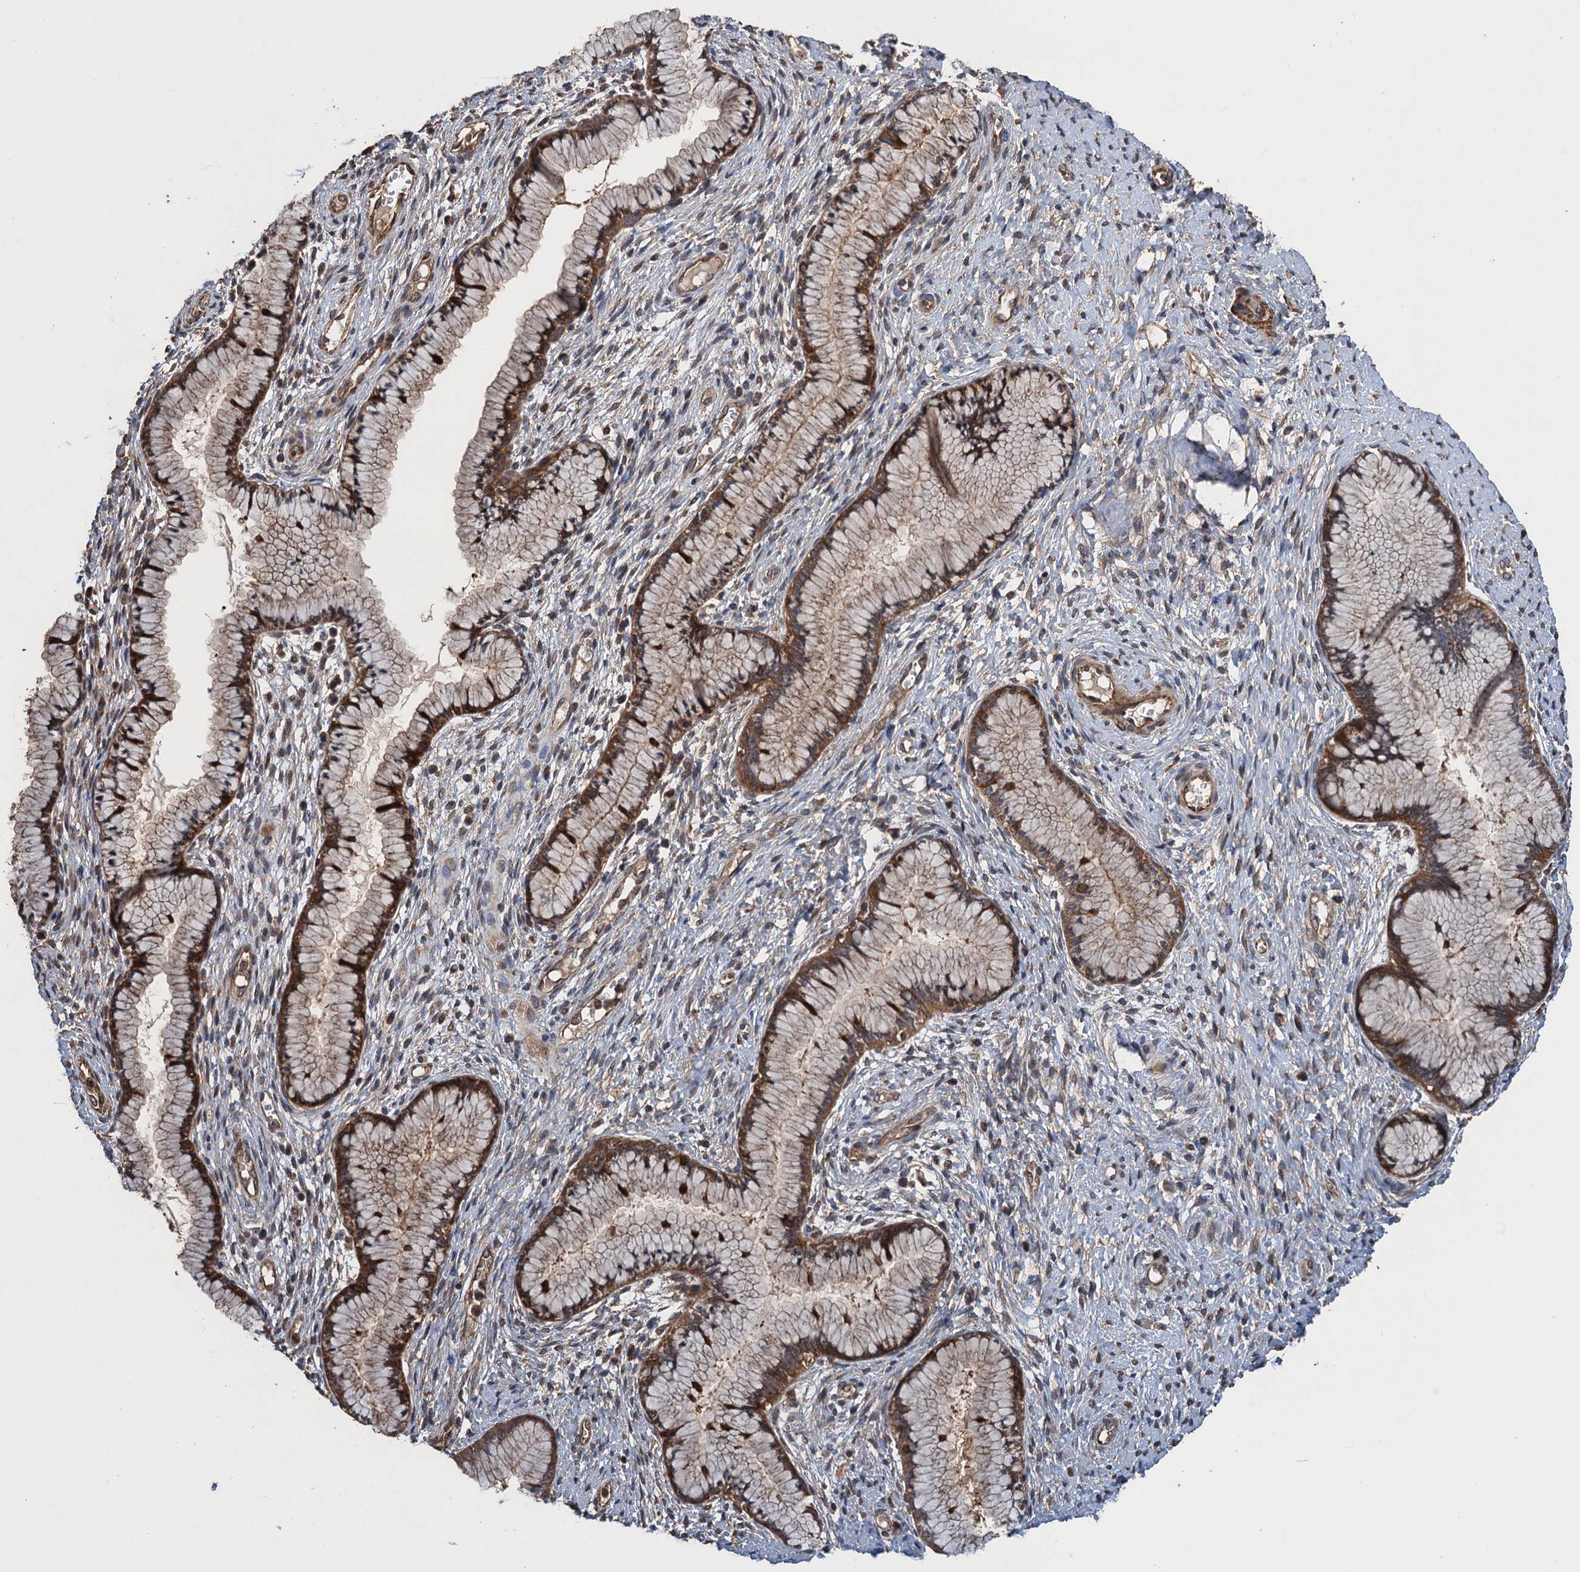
{"staining": {"intensity": "moderate", "quantity": ">75%", "location": "cytoplasmic/membranous"}, "tissue": "cervix", "cell_type": "Glandular cells", "image_type": "normal", "snomed": [{"axis": "morphology", "description": "Normal tissue, NOS"}, {"axis": "topography", "description": "Cervix"}], "caption": "IHC histopathology image of normal cervix: human cervix stained using immunohistochemistry (IHC) exhibits medium levels of moderate protein expression localized specifically in the cytoplasmic/membranous of glandular cells, appearing as a cytoplasmic/membranous brown color.", "gene": "PPP4R1", "patient": {"sex": "female", "age": 42}}